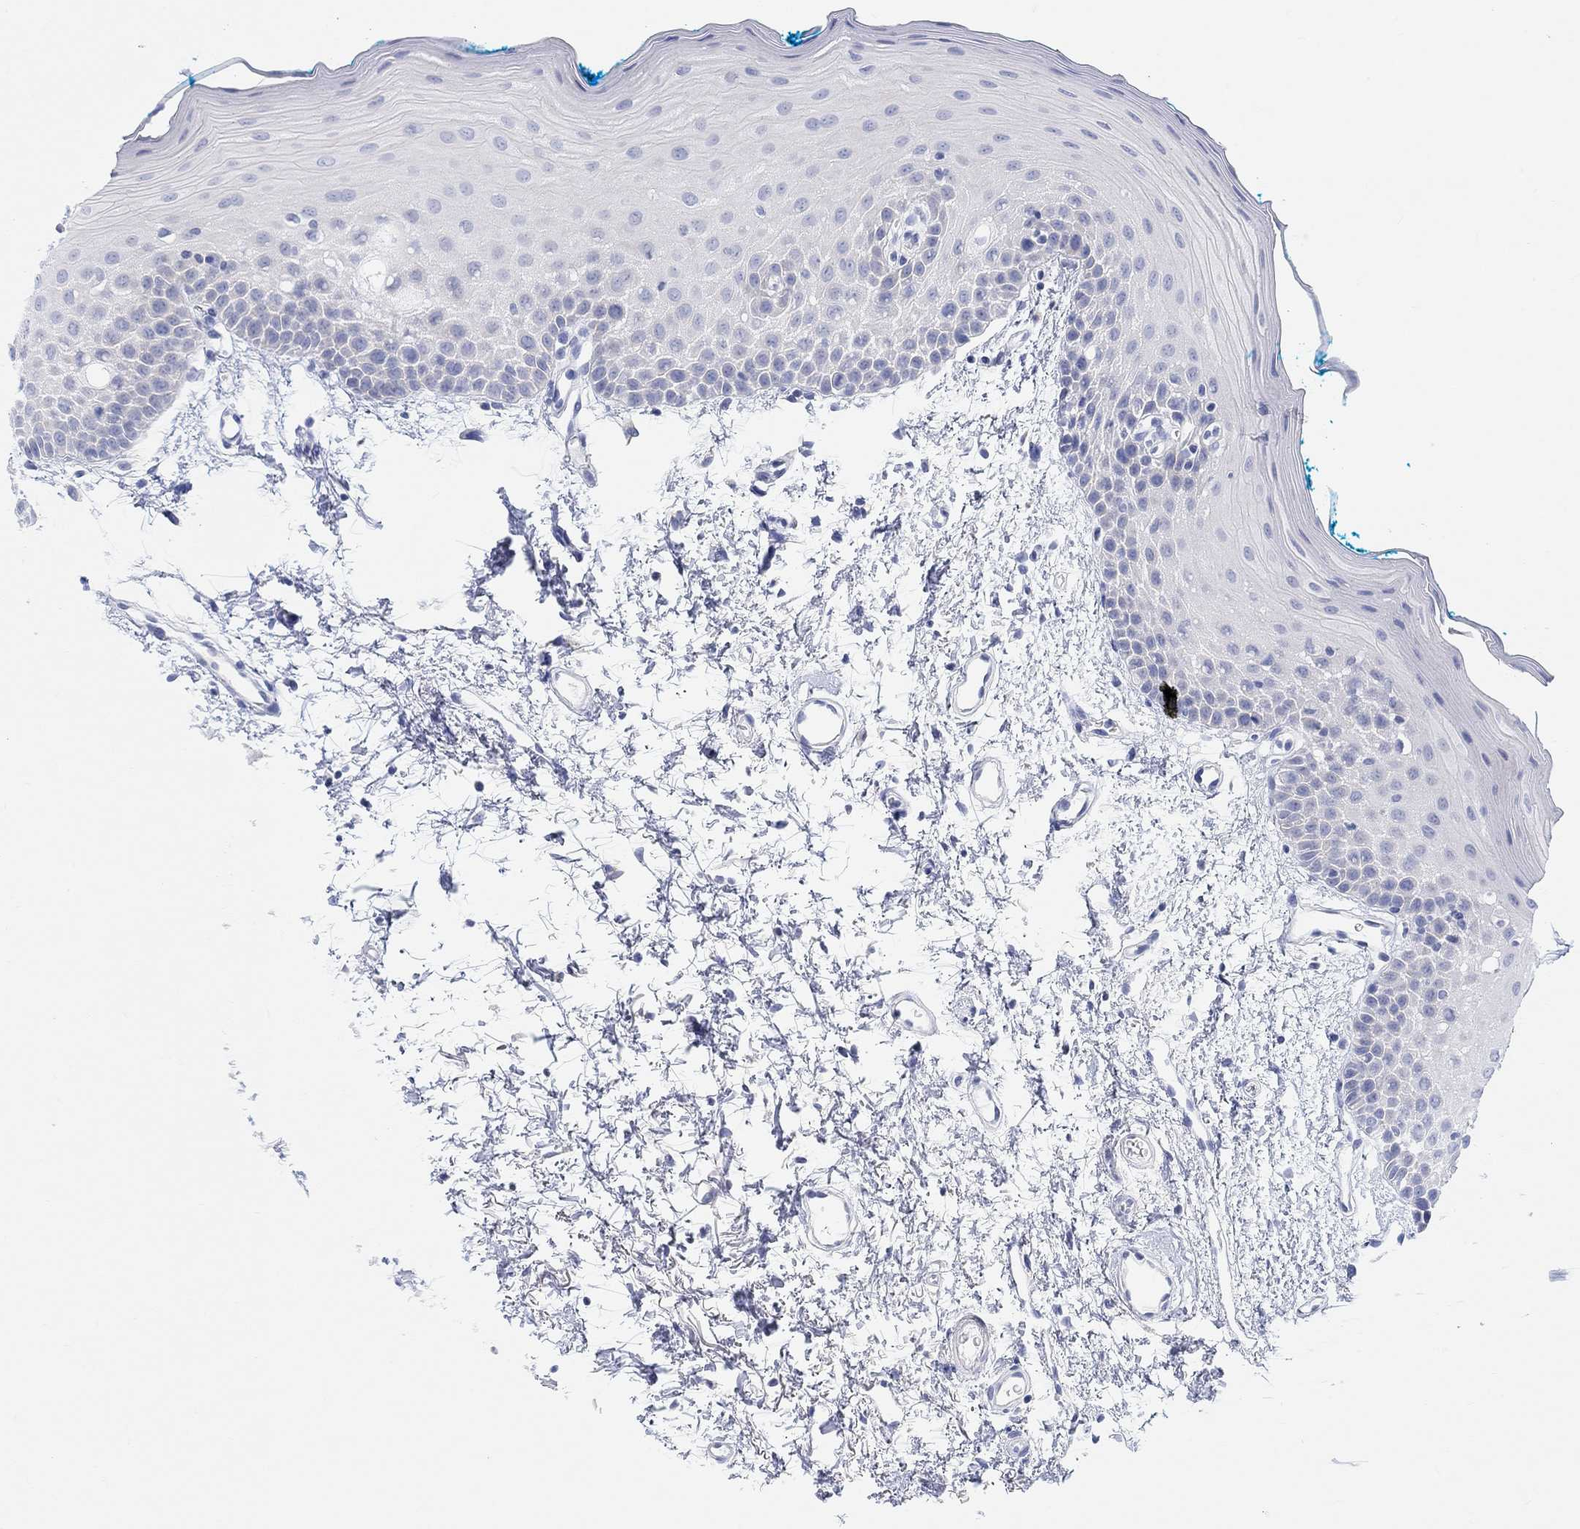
{"staining": {"intensity": "negative", "quantity": "none", "location": "none"}, "tissue": "oral mucosa", "cell_type": "Squamous epithelial cells", "image_type": "normal", "snomed": [{"axis": "morphology", "description": "Normal tissue, NOS"}, {"axis": "morphology", "description": "Squamous cell carcinoma, NOS"}, {"axis": "topography", "description": "Oral tissue"}, {"axis": "topography", "description": "Head-Neck"}], "caption": "High magnification brightfield microscopy of unremarkable oral mucosa stained with DAB (3,3'-diaminobenzidine) (brown) and counterstained with hematoxylin (blue): squamous epithelial cells show no significant positivity.", "gene": "XIRP2", "patient": {"sex": "female", "age": 75}}